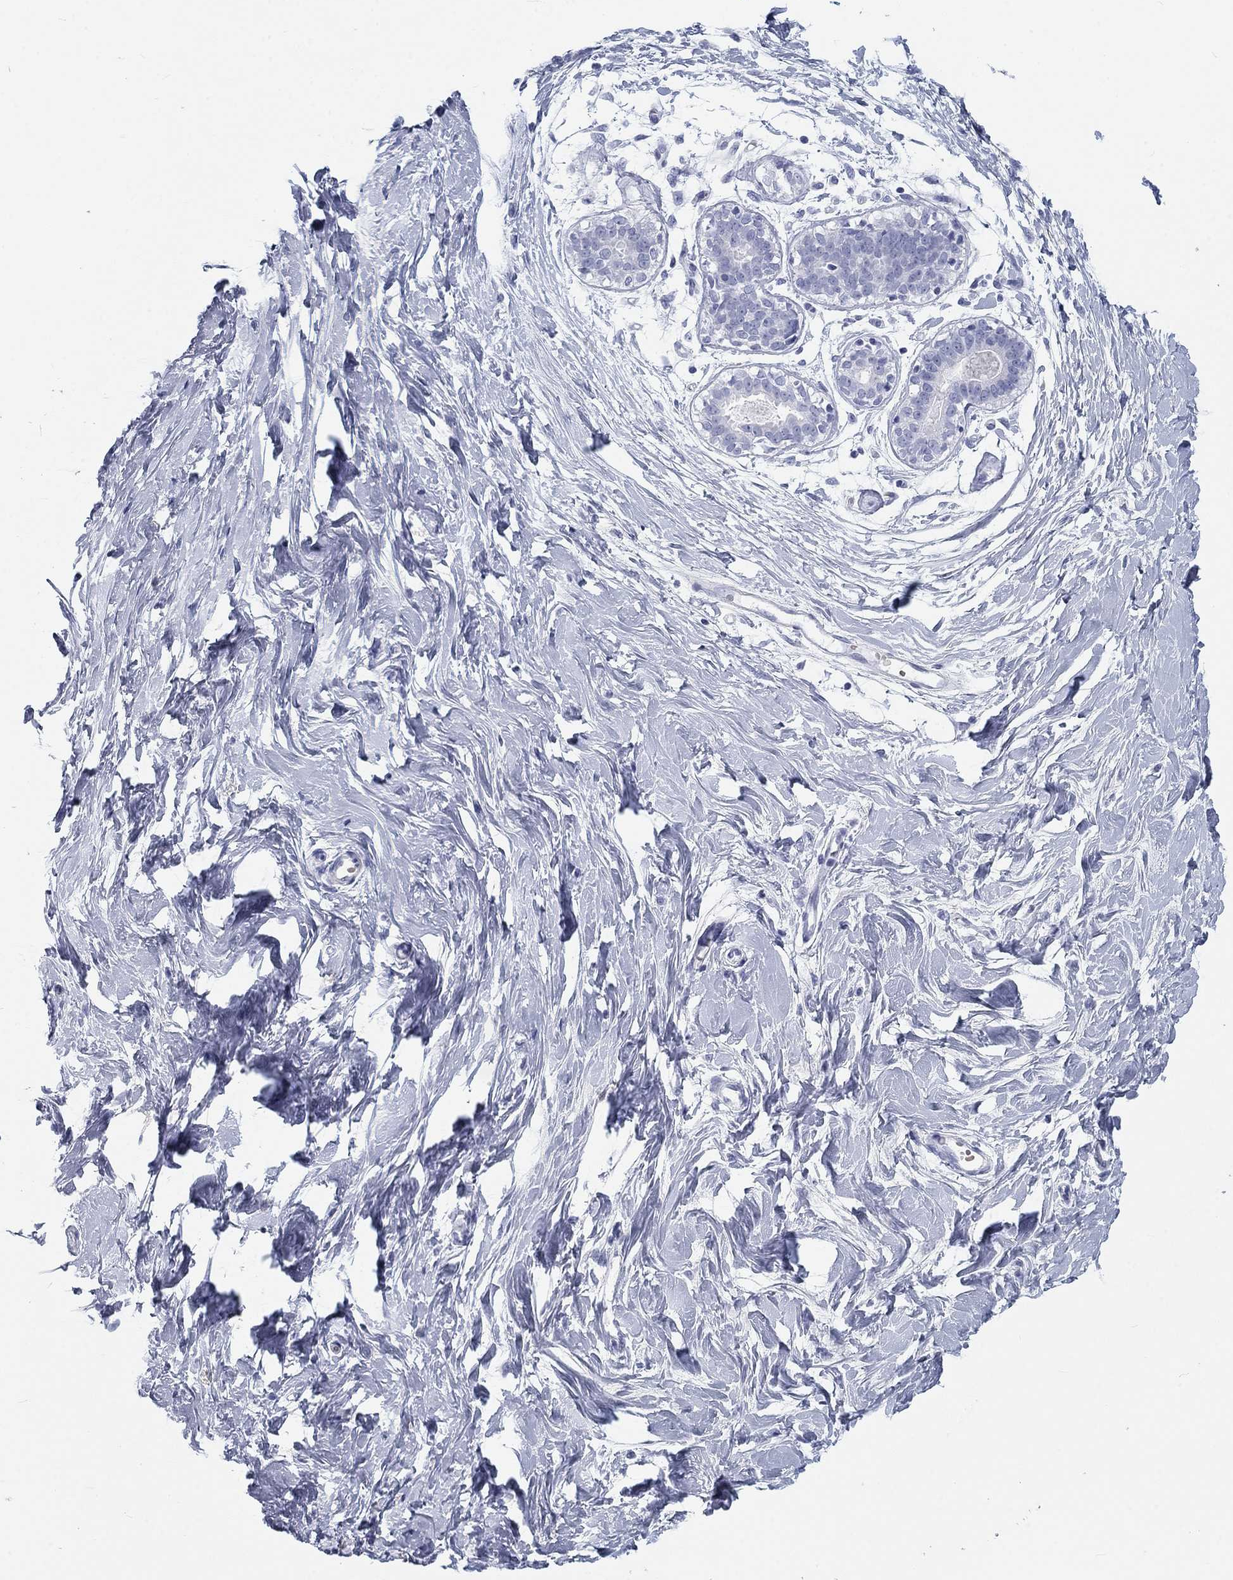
{"staining": {"intensity": "negative", "quantity": "none", "location": "none"}, "tissue": "breast", "cell_type": "Adipocytes", "image_type": "normal", "snomed": [{"axis": "morphology", "description": "Normal tissue, NOS"}, {"axis": "topography", "description": "Breast"}], "caption": "DAB (3,3'-diaminobenzidine) immunohistochemical staining of unremarkable human breast exhibits no significant expression in adipocytes. (DAB IHC, high magnification).", "gene": "CALB1", "patient": {"sex": "female", "age": 37}}